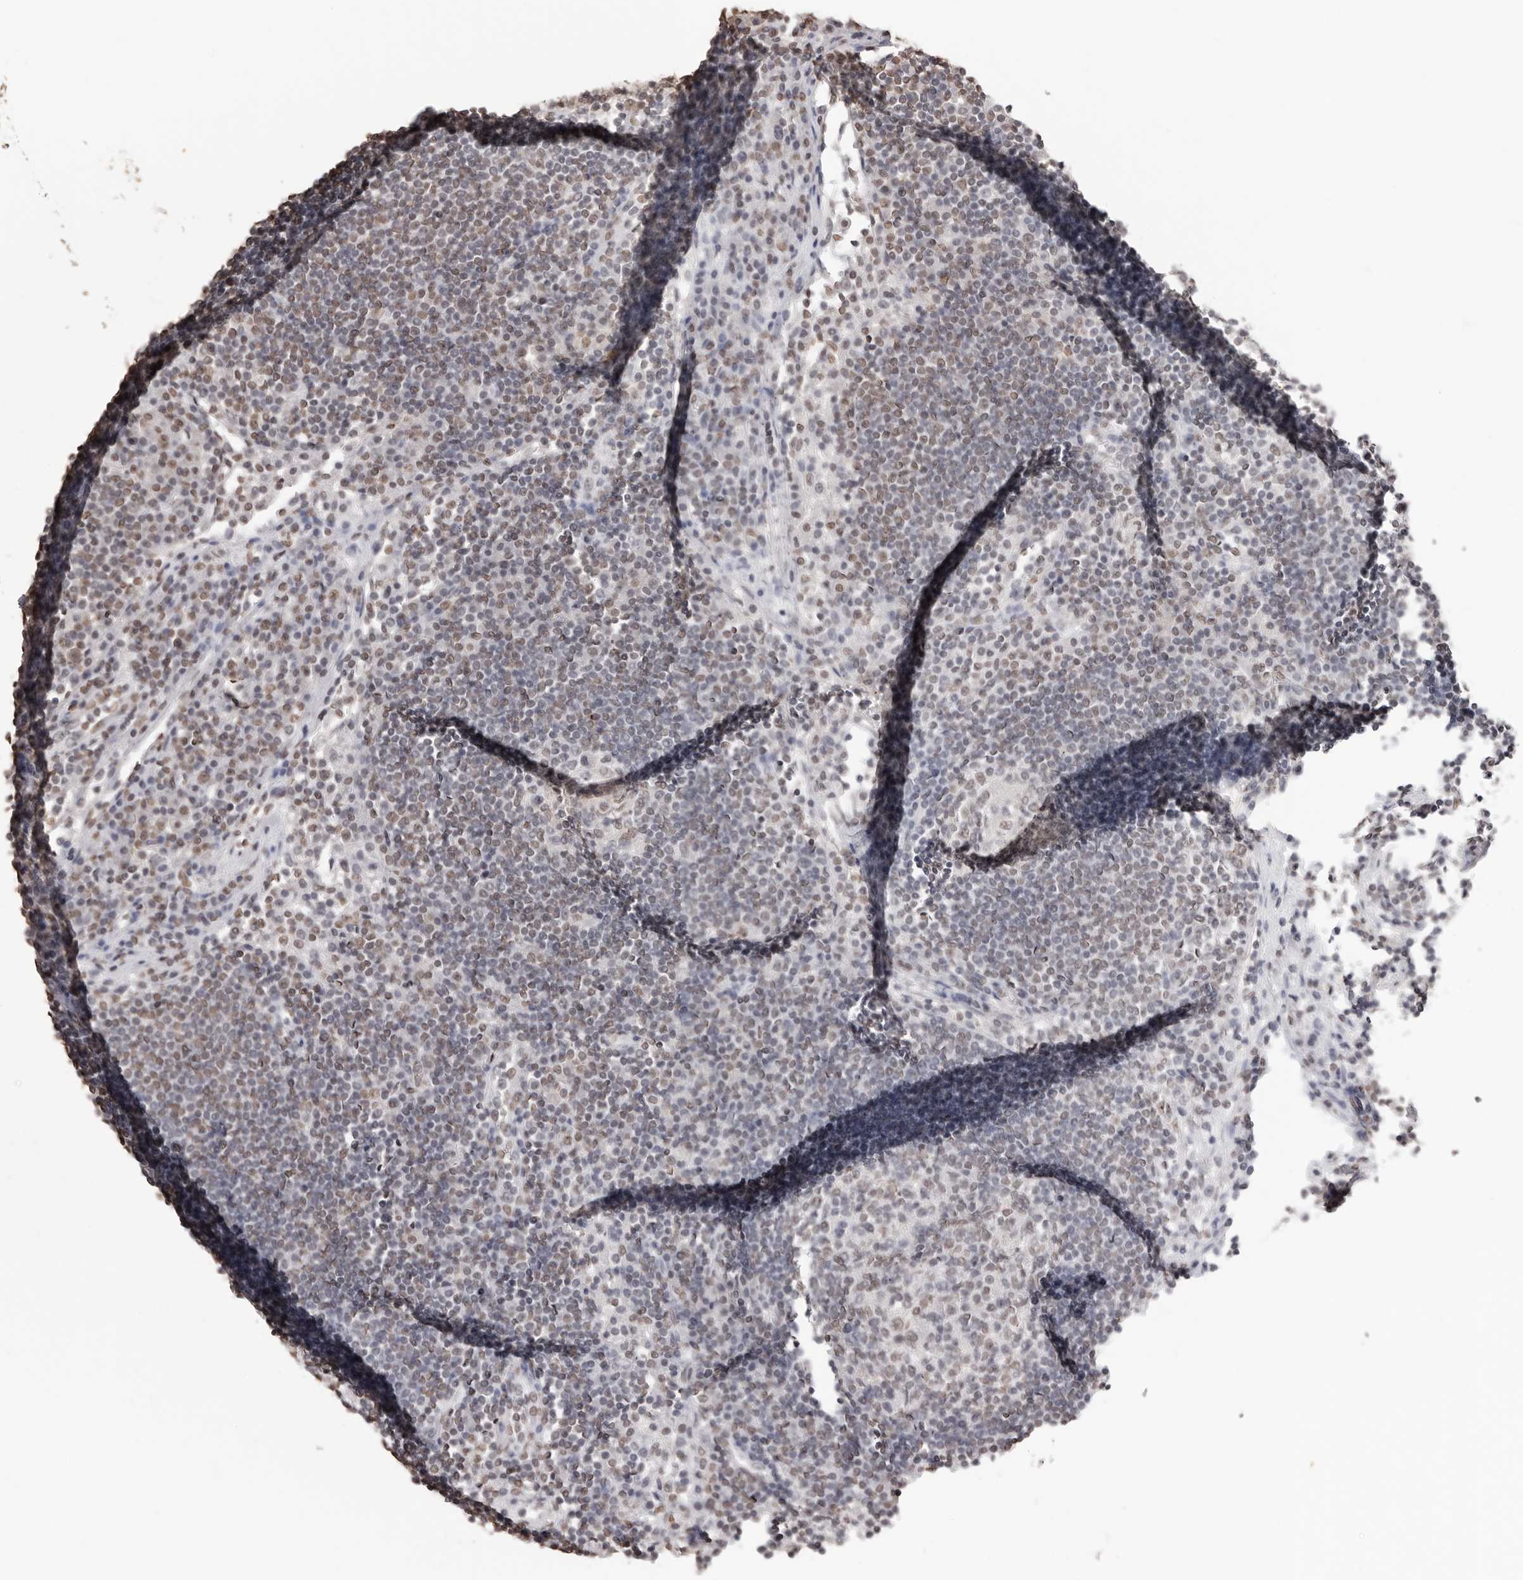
{"staining": {"intensity": "weak", "quantity": "25%-75%", "location": "nuclear"}, "tissue": "lymph node", "cell_type": "Germinal center cells", "image_type": "normal", "snomed": [{"axis": "morphology", "description": "Normal tissue, NOS"}, {"axis": "topography", "description": "Lymph node"}], "caption": "Human lymph node stained for a protein (brown) exhibits weak nuclear positive staining in about 25%-75% of germinal center cells.", "gene": "OLIG3", "patient": {"sex": "female", "age": 53}}